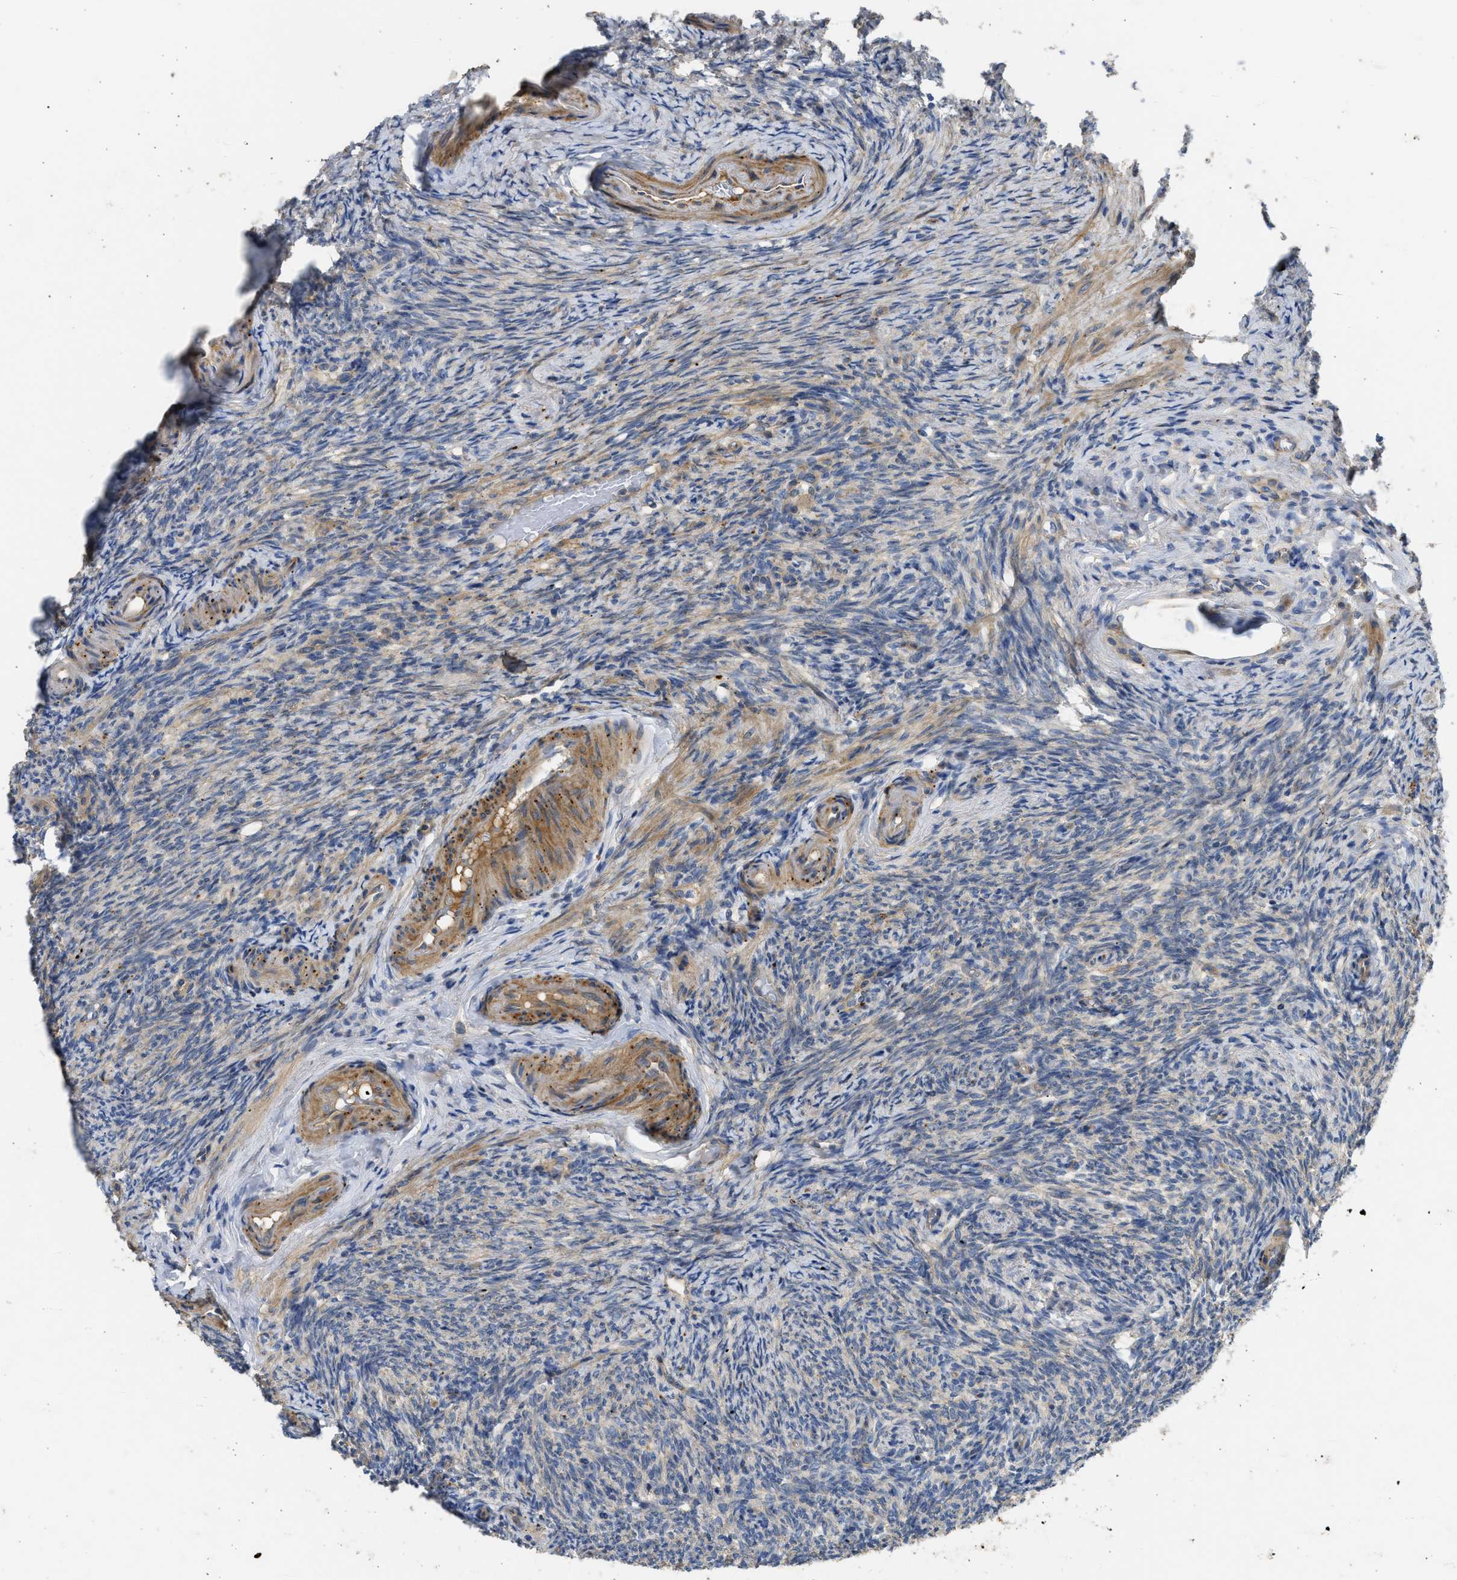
{"staining": {"intensity": "moderate", "quantity": ">75%", "location": "cytoplasmic/membranous"}, "tissue": "ovary", "cell_type": "Follicle cells", "image_type": "normal", "snomed": [{"axis": "morphology", "description": "Normal tissue, NOS"}, {"axis": "topography", "description": "Ovary"}], "caption": "This image shows immunohistochemistry staining of normal human ovary, with medium moderate cytoplasmic/membranous positivity in approximately >75% of follicle cells.", "gene": "CSRNP2", "patient": {"sex": "female", "age": 41}}